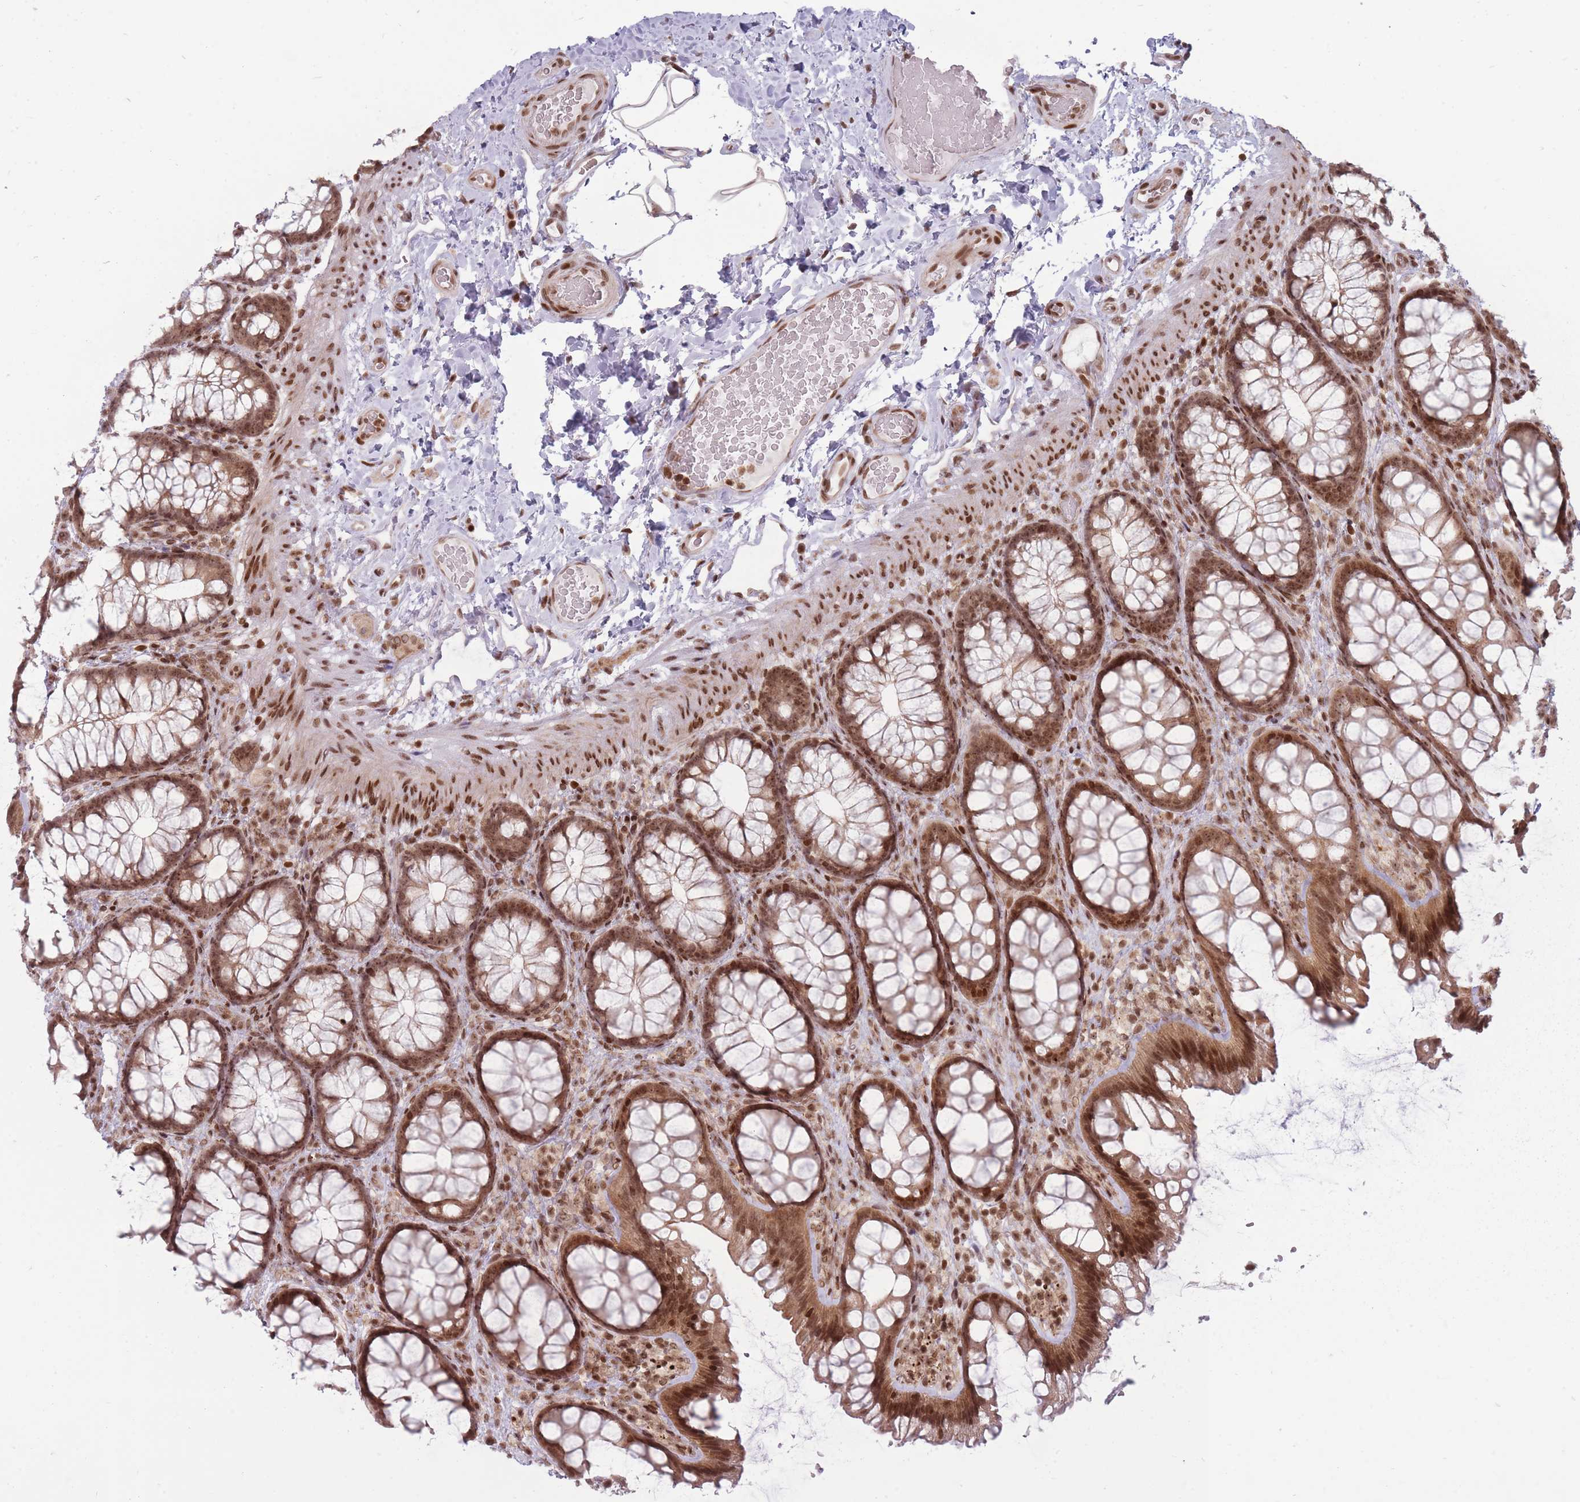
{"staining": {"intensity": "moderate", "quantity": ">75%", "location": "nuclear"}, "tissue": "colon", "cell_type": "Endothelial cells", "image_type": "normal", "snomed": [{"axis": "morphology", "description": "Normal tissue, NOS"}, {"axis": "topography", "description": "Colon"}], "caption": "The photomicrograph exhibits immunohistochemical staining of benign colon. There is moderate nuclear staining is seen in approximately >75% of endothelial cells. (Stains: DAB in brown, nuclei in blue, Microscopy: brightfield microscopy at high magnification).", "gene": "TMC6", "patient": {"sex": "male", "age": 46}}